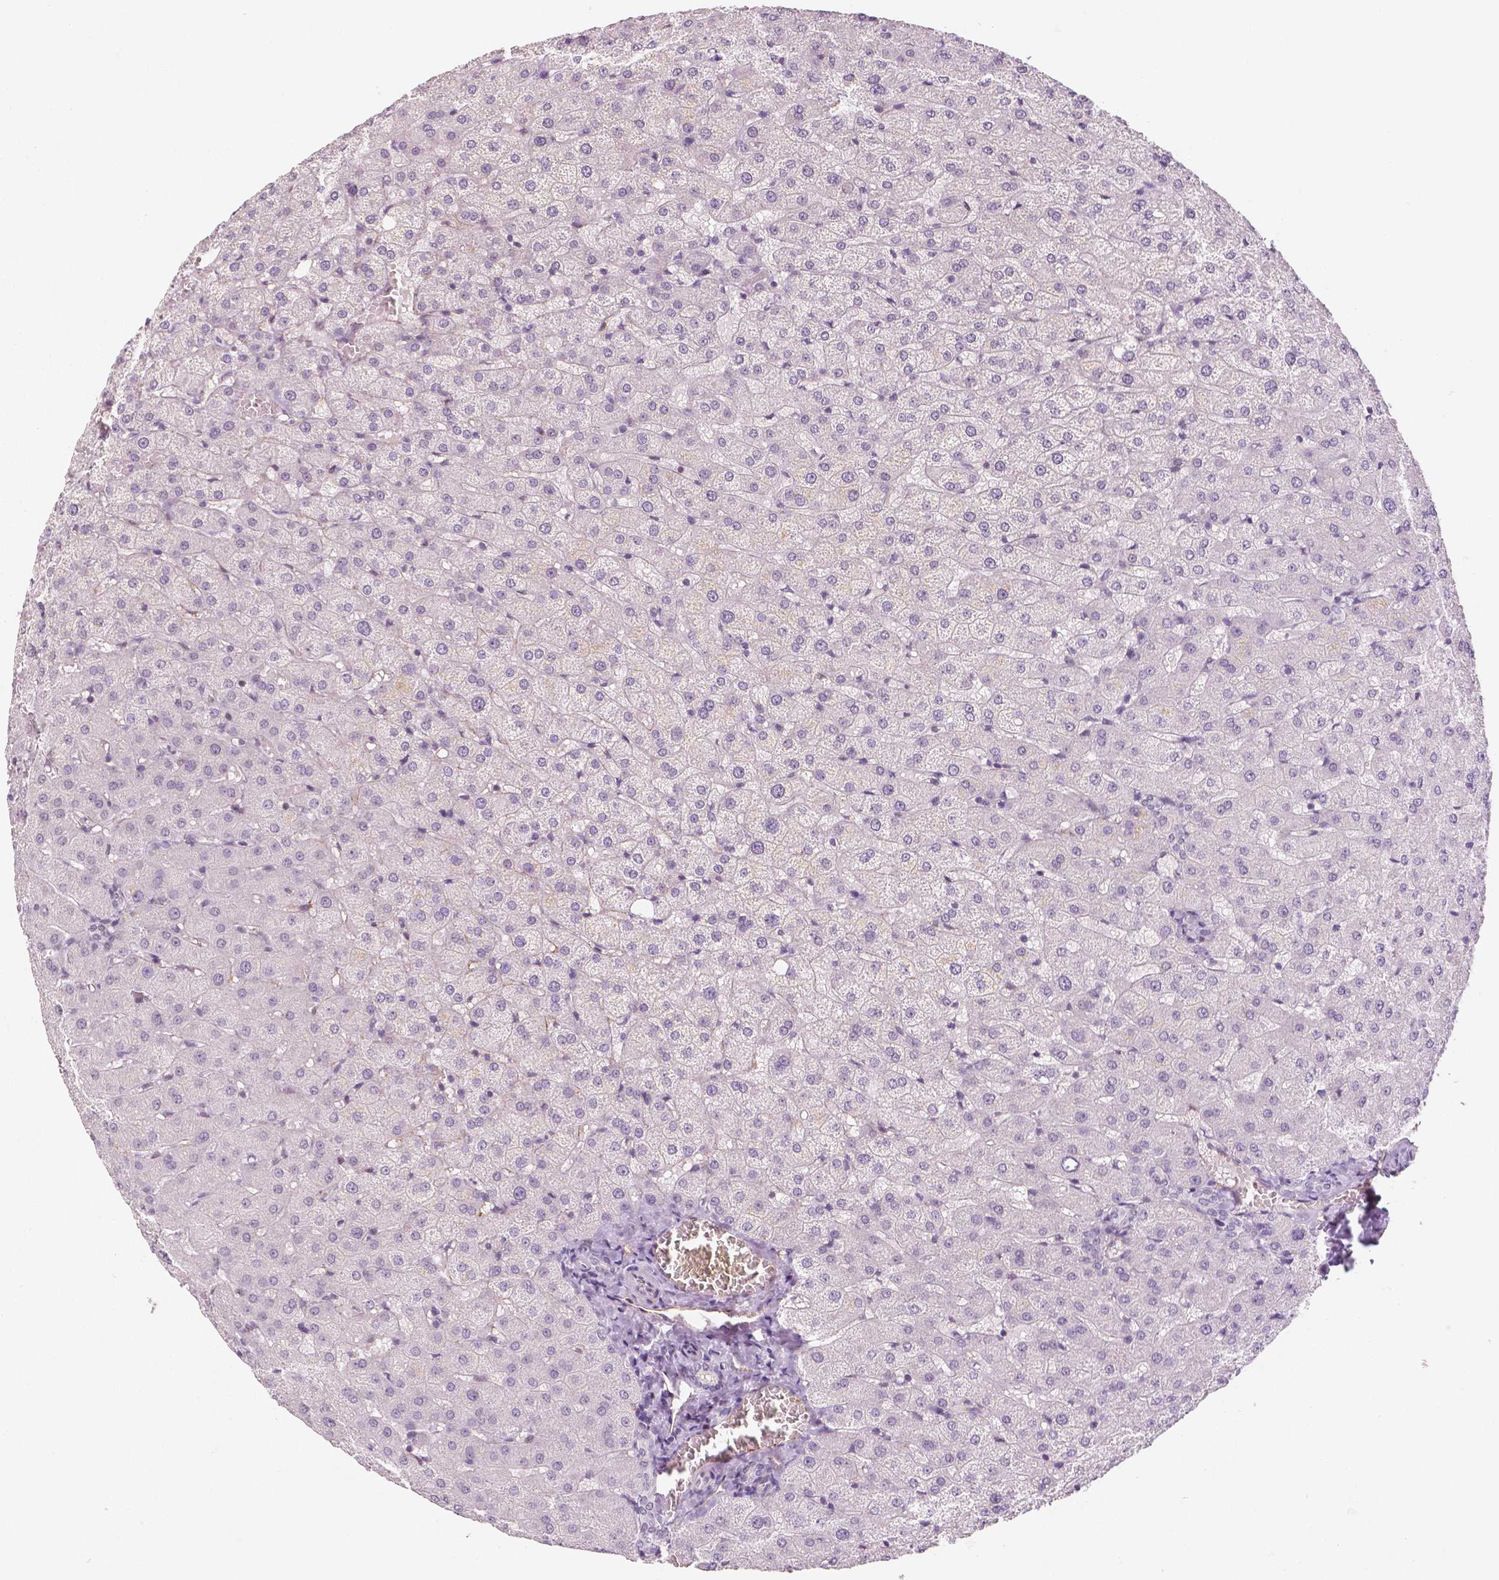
{"staining": {"intensity": "negative", "quantity": "none", "location": "none"}, "tissue": "liver", "cell_type": "Cholangiocytes", "image_type": "normal", "snomed": [{"axis": "morphology", "description": "Normal tissue, NOS"}, {"axis": "topography", "description": "Liver"}], "caption": "A micrograph of human liver is negative for staining in cholangiocytes.", "gene": "KDM5B", "patient": {"sex": "female", "age": 50}}